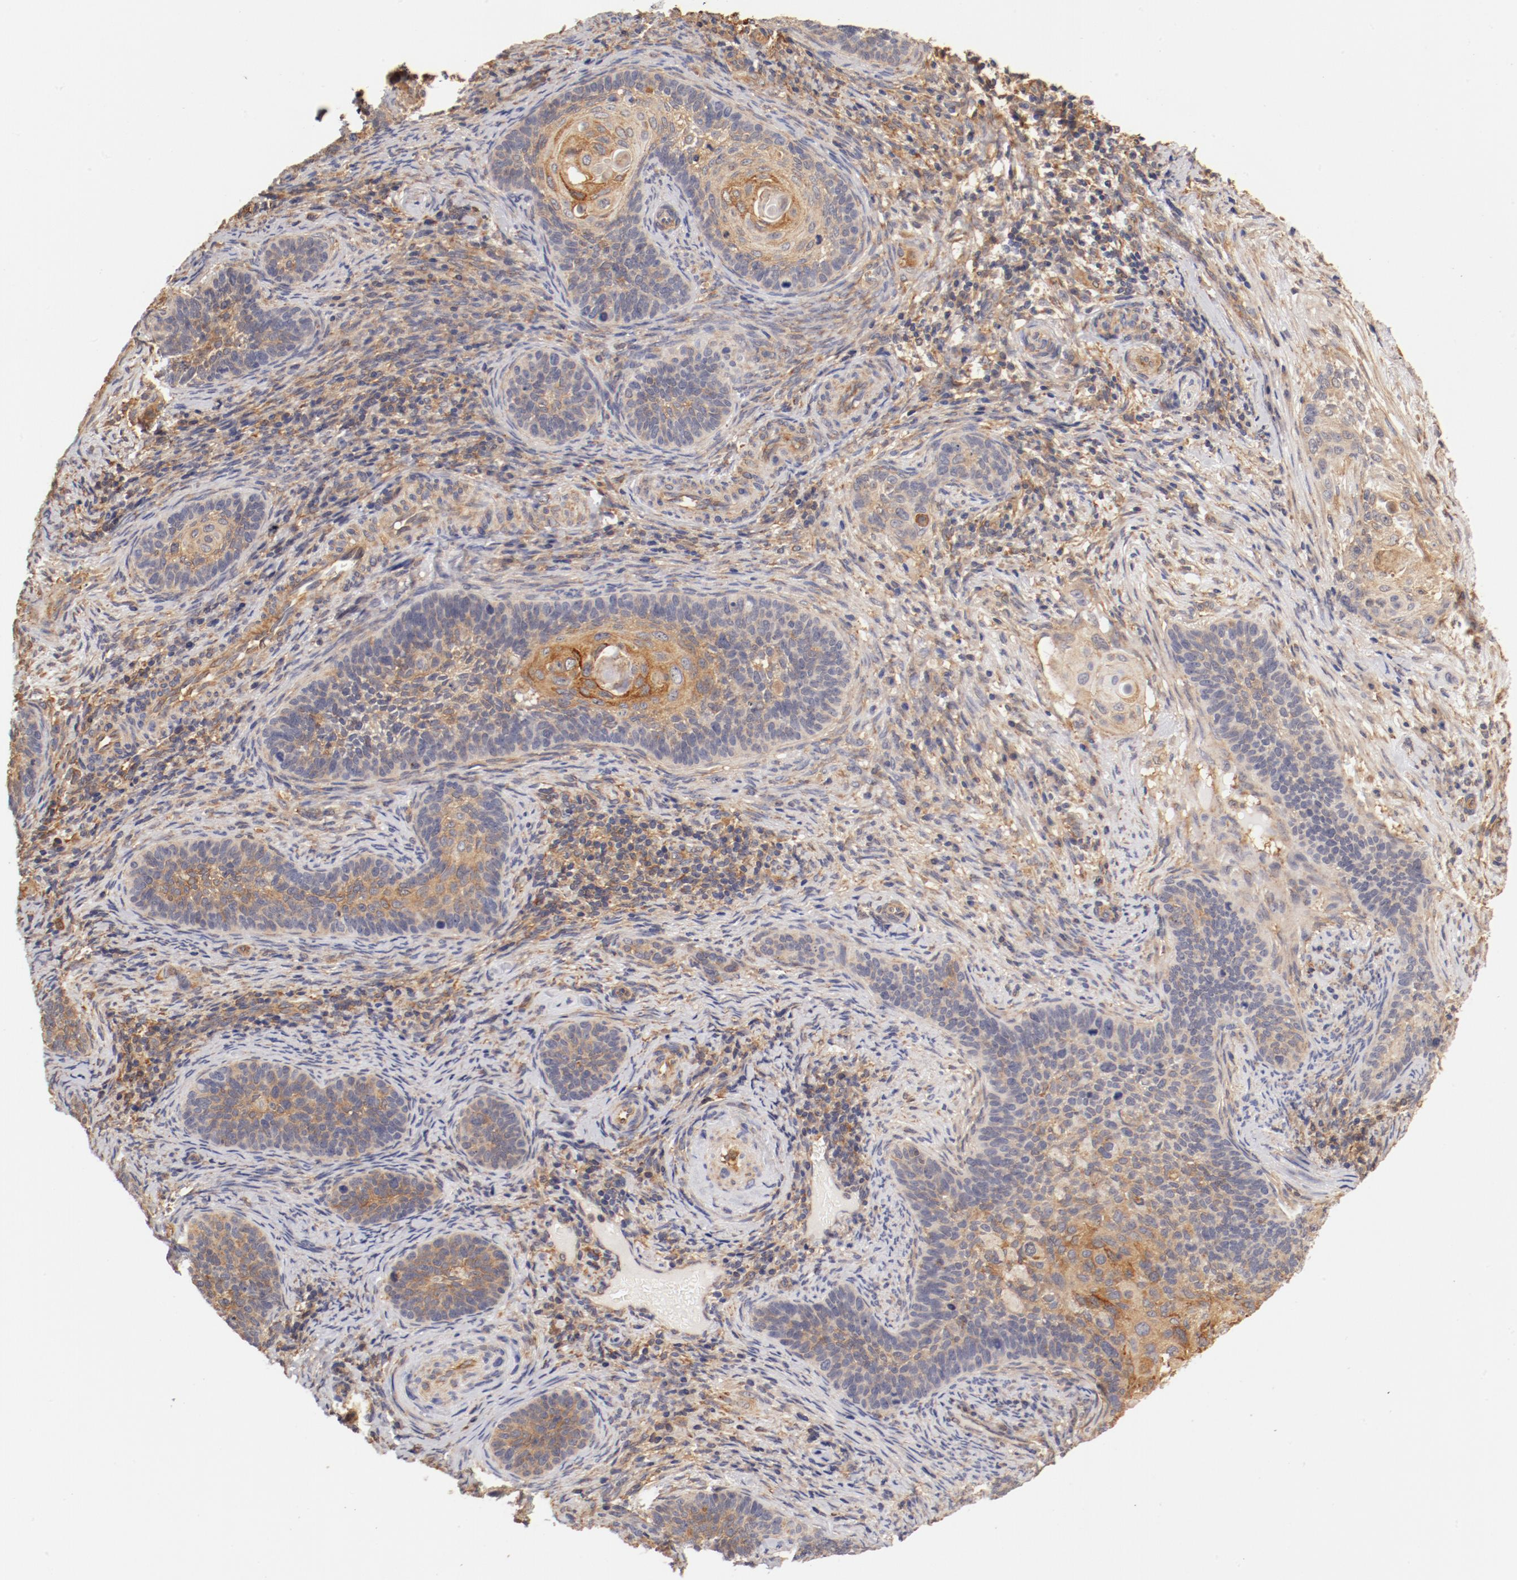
{"staining": {"intensity": "moderate", "quantity": "25%-75%", "location": "cytoplasmic/membranous"}, "tissue": "cervical cancer", "cell_type": "Tumor cells", "image_type": "cancer", "snomed": [{"axis": "morphology", "description": "Squamous cell carcinoma, NOS"}, {"axis": "topography", "description": "Cervix"}], "caption": "This image demonstrates cervical cancer stained with immunohistochemistry to label a protein in brown. The cytoplasmic/membranous of tumor cells show moderate positivity for the protein. Nuclei are counter-stained blue.", "gene": "FCMR", "patient": {"sex": "female", "age": 33}}